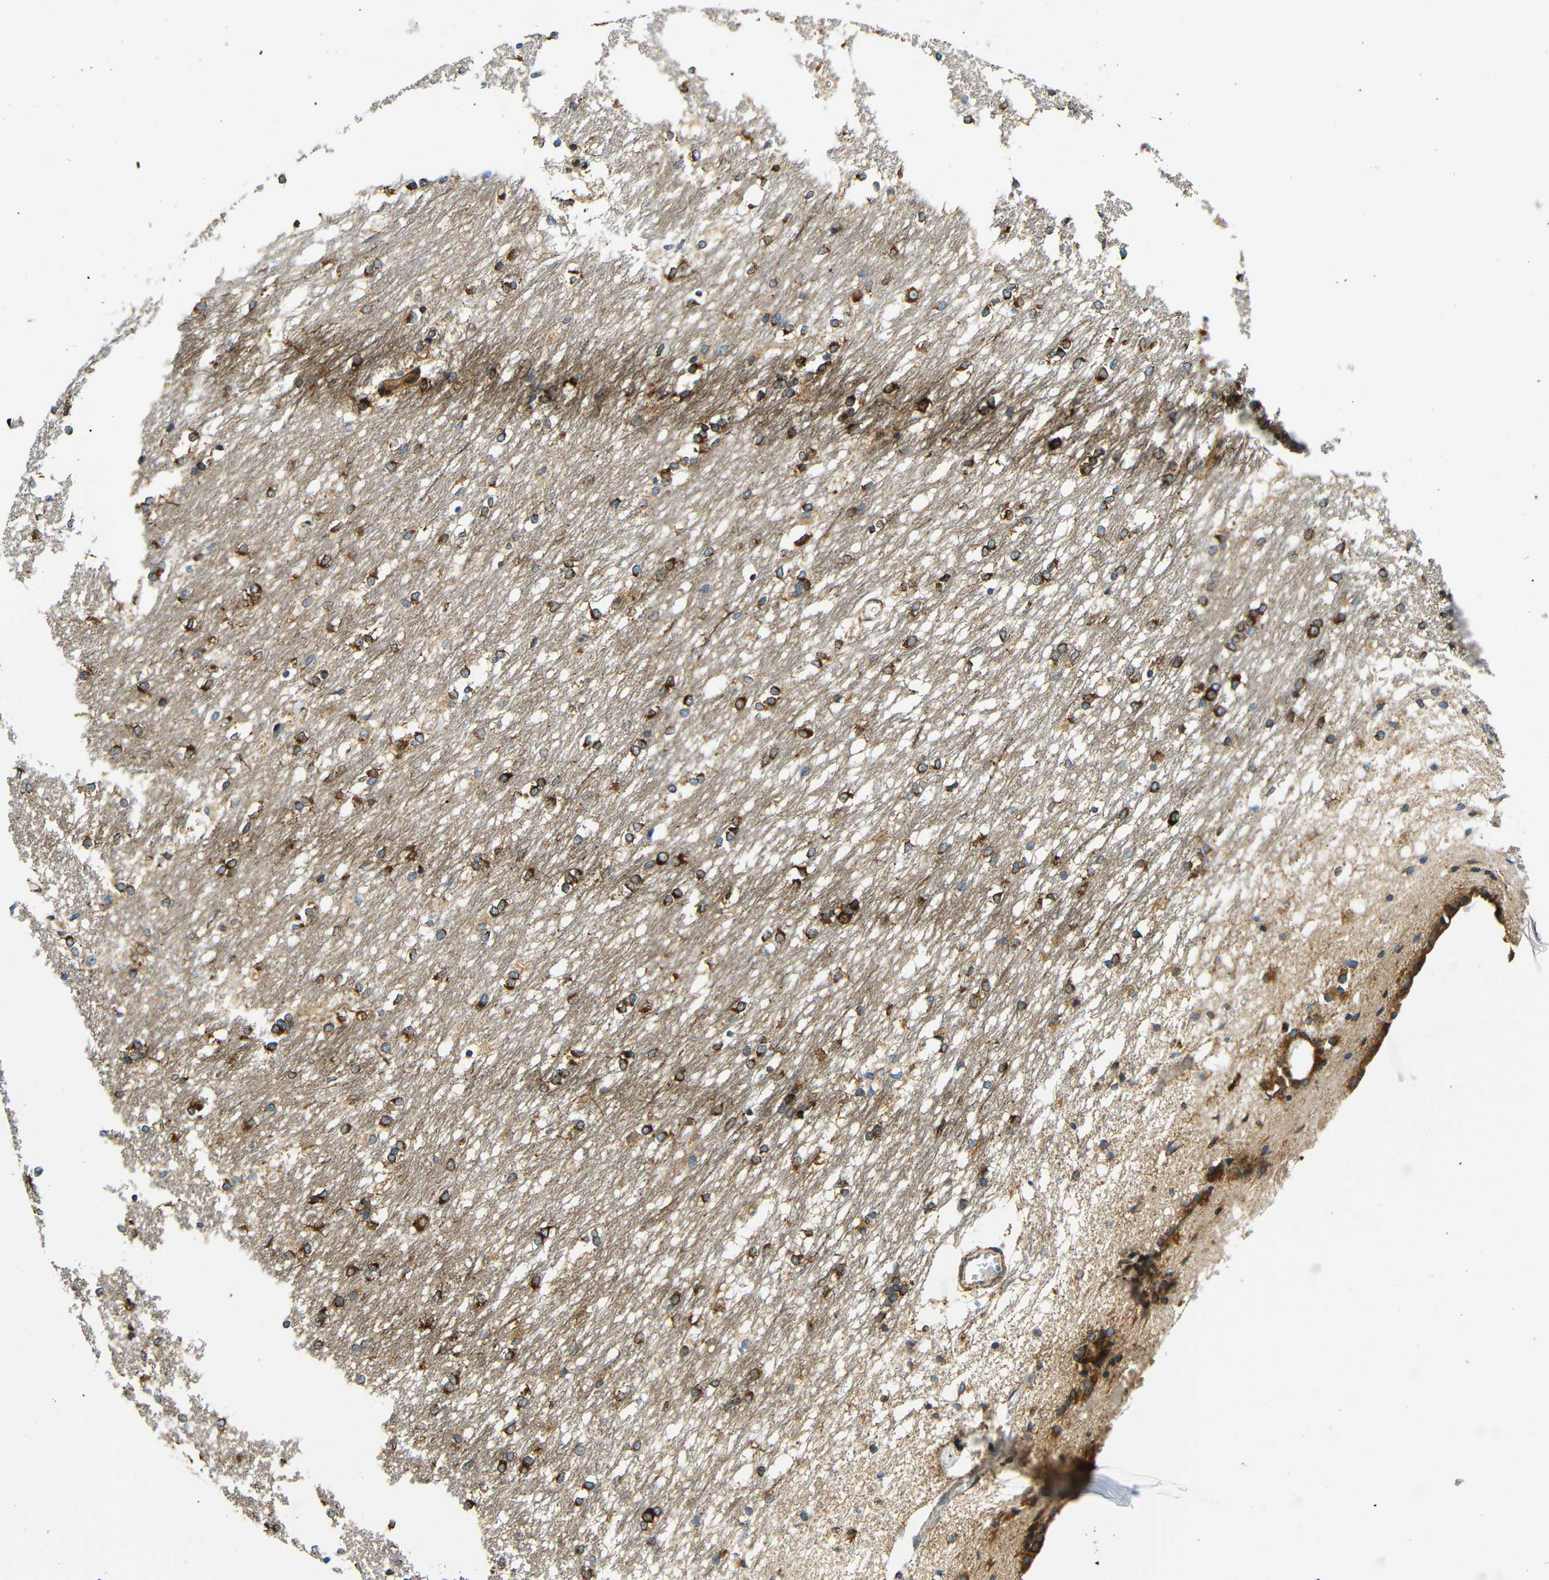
{"staining": {"intensity": "strong", "quantity": "25%-75%", "location": "cytoplasmic/membranous"}, "tissue": "caudate", "cell_type": "Glial cells", "image_type": "normal", "snomed": [{"axis": "morphology", "description": "Normal tissue, NOS"}, {"axis": "topography", "description": "Lateral ventricle wall"}], "caption": "Glial cells display high levels of strong cytoplasmic/membranous positivity in about 25%-75% of cells in normal caudate.", "gene": "VAPB", "patient": {"sex": "female", "age": 19}}